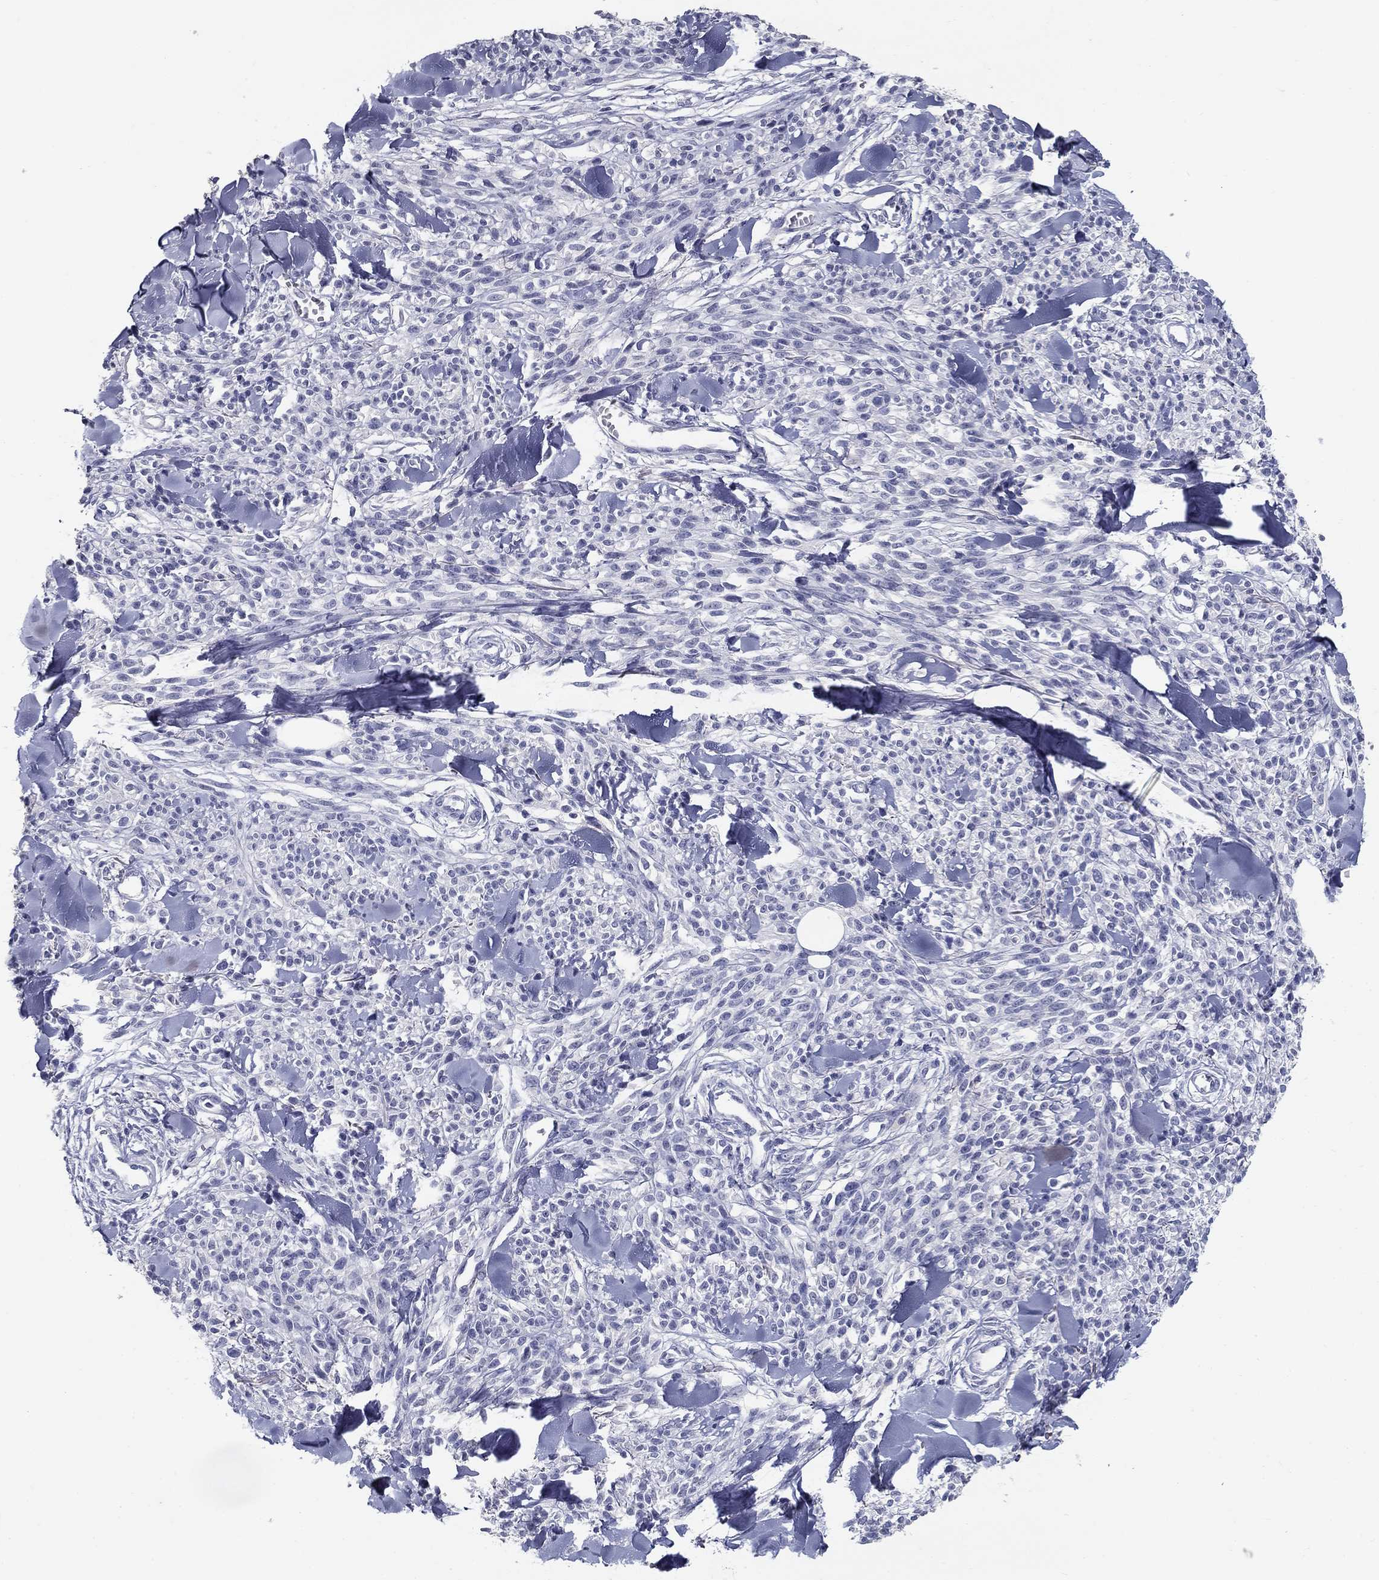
{"staining": {"intensity": "negative", "quantity": "none", "location": "none"}, "tissue": "melanoma", "cell_type": "Tumor cells", "image_type": "cancer", "snomed": [{"axis": "morphology", "description": "Malignant melanoma, NOS"}, {"axis": "topography", "description": "Skin"}, {"axis": "topography", "description": "Skin of trunk"}], "caption": "Melanoma was stained to show a protein in brown. There is no significant positivity in tumor cells. Nuclei are stained in blue.", "gene": "POMC", "patient": {"sex": "male", "age": 74}}